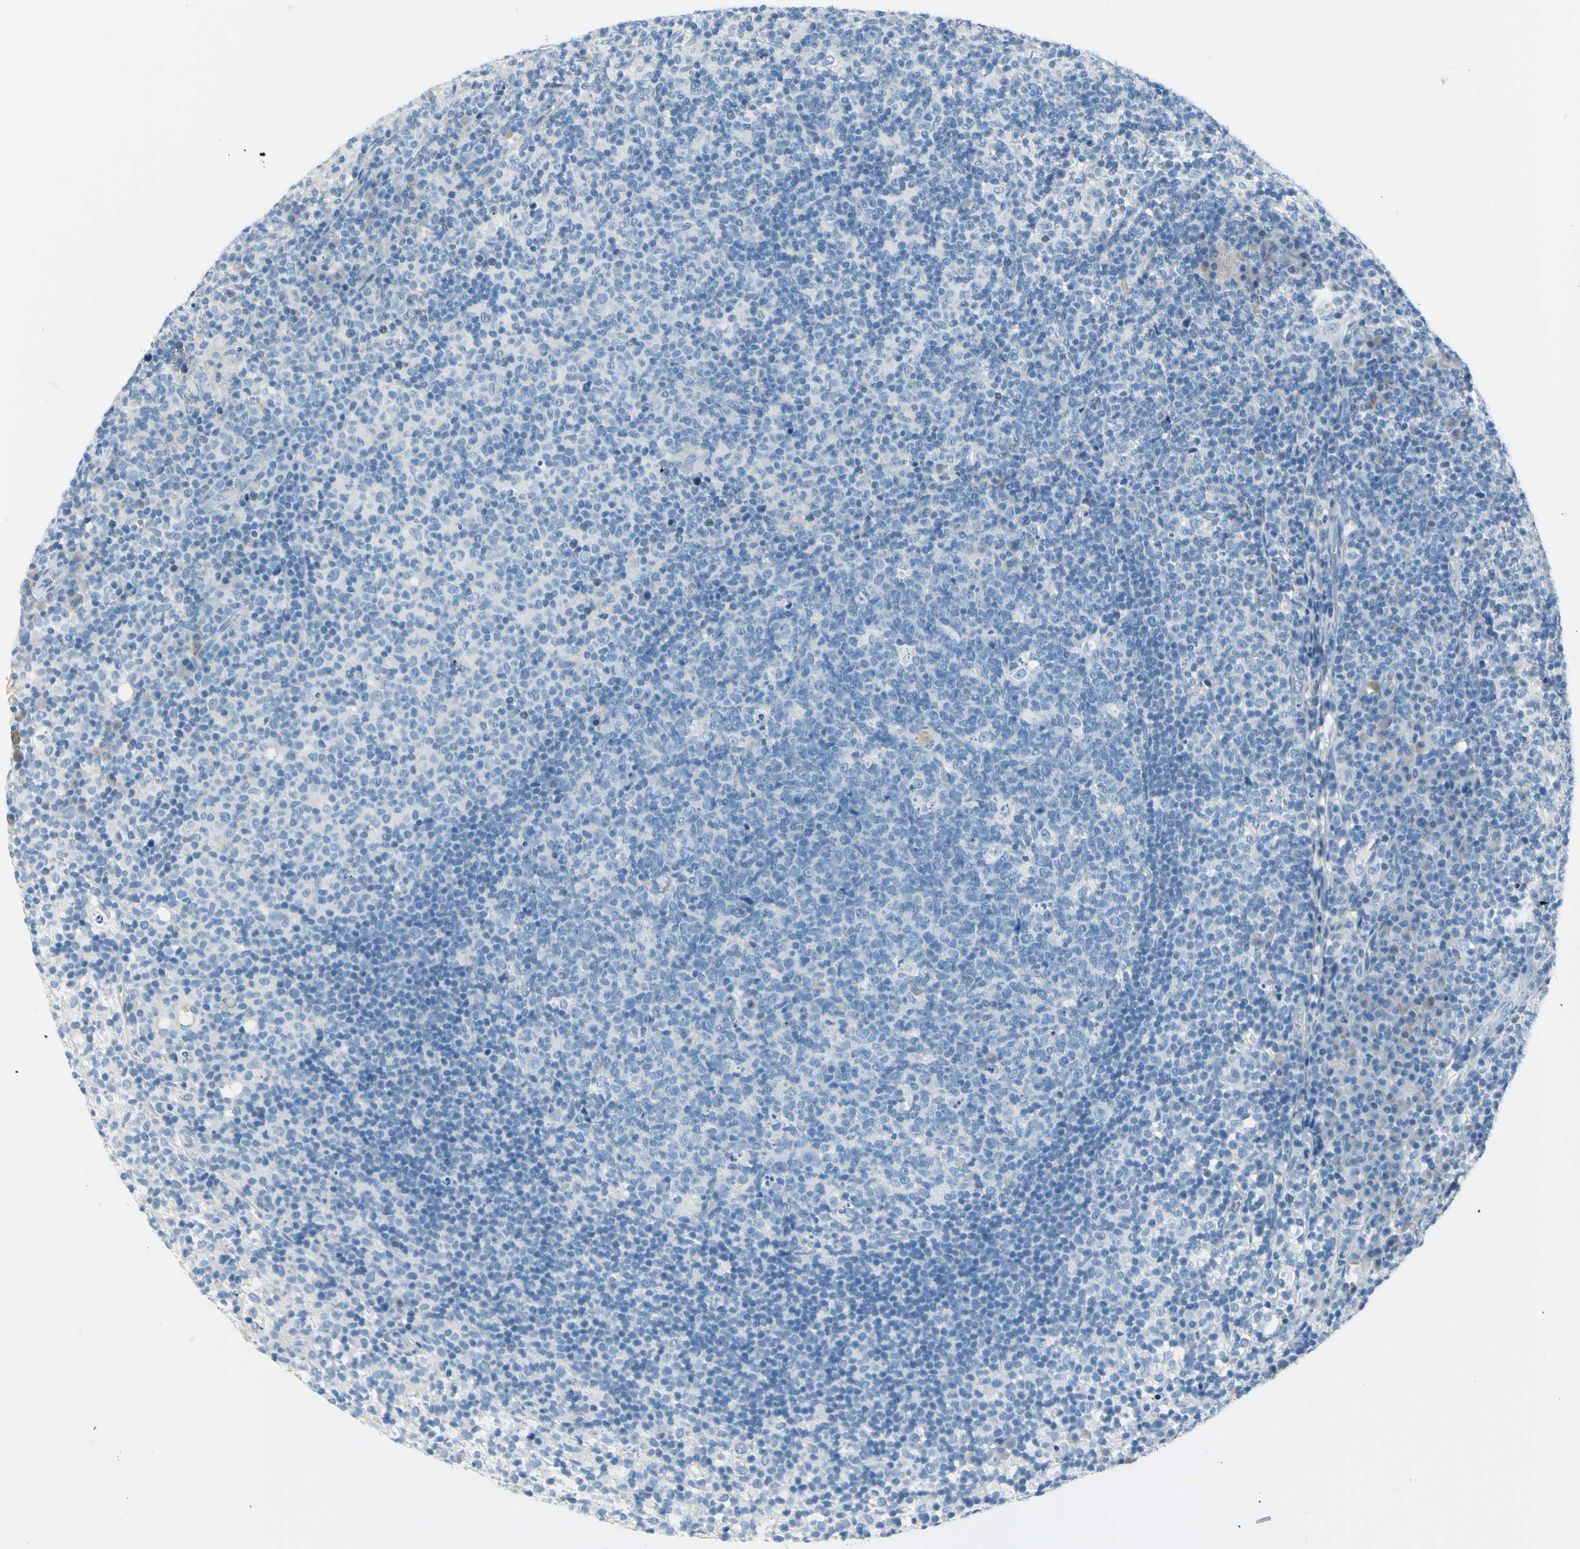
{"staining": {"intensity": "negative", "quantity": "none", "location": "none"}, "tissue": "lymph node", "cell_type": "Germinal center cells", "image_type": "normal", "snomed": [{"axis": "morphology", "description": "Normal tissue, NOS"}, {"axis": "morphology", "description": "Inflammation, NOS"}, {"axis": "topography", "description": "Lymph node"}], "caption": "Immunohistochemistry of benign human lymph node reveals no staining in germinal center cells.", "gene": "DCT", "patient": {"sex": "male", "age": 55}}